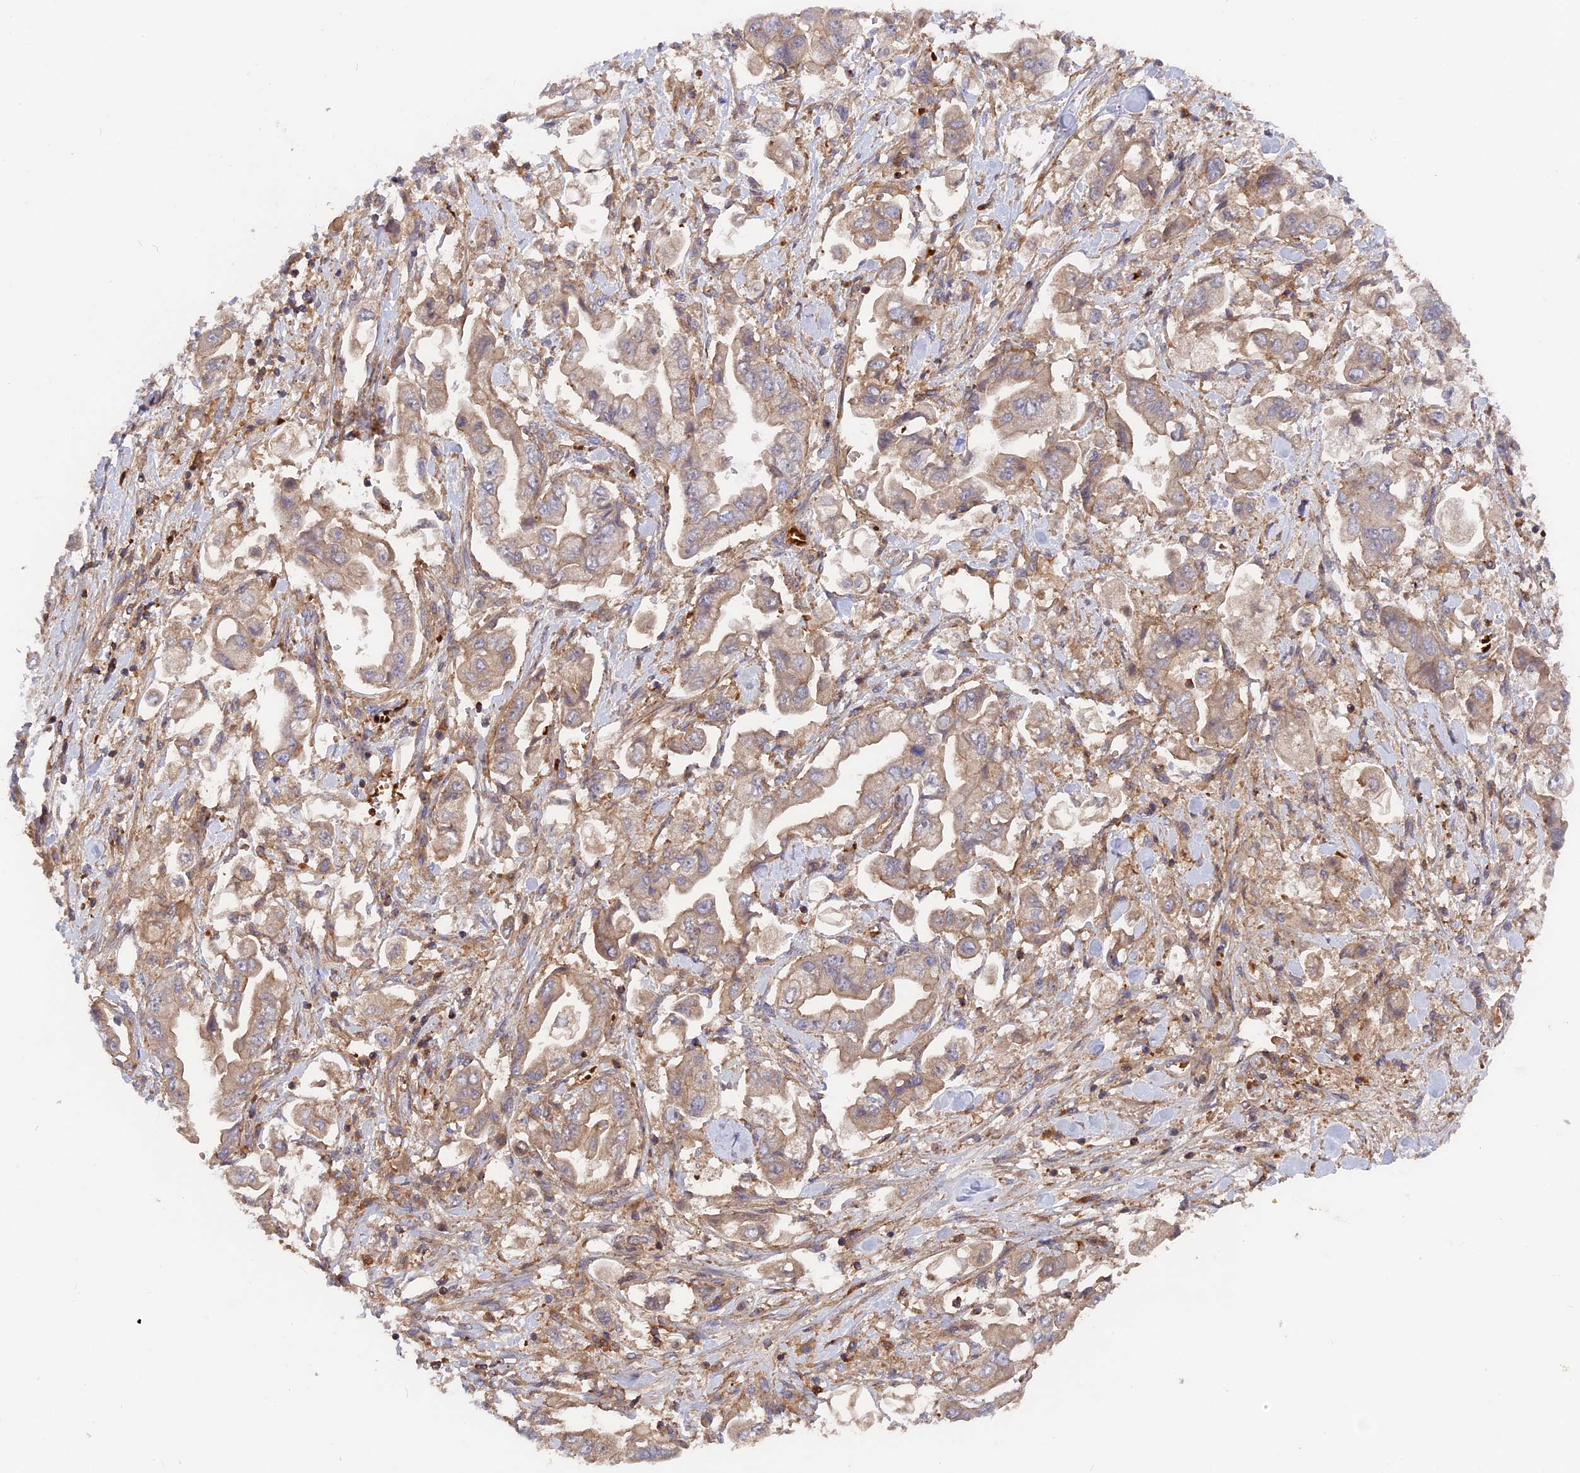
{"staining": {"intensity": "weak", "quantity": "<25%", "location": "cytoplasmic/membranous"}, "tissue": "stomach cancer", "cell_type": "Tumor cells", "image_type": "cancer", "snomed": [{"axis": "morphology", "description": "Adenocarcinoma, NOS"}, {"axis": "topography", "description": "Stomach"}], "caption": "There is no significant positivity in tumor cells of stomach adenocarcinoma.", "gene": "CPNE7", "patient": {"sex": "male", "age": 62}}